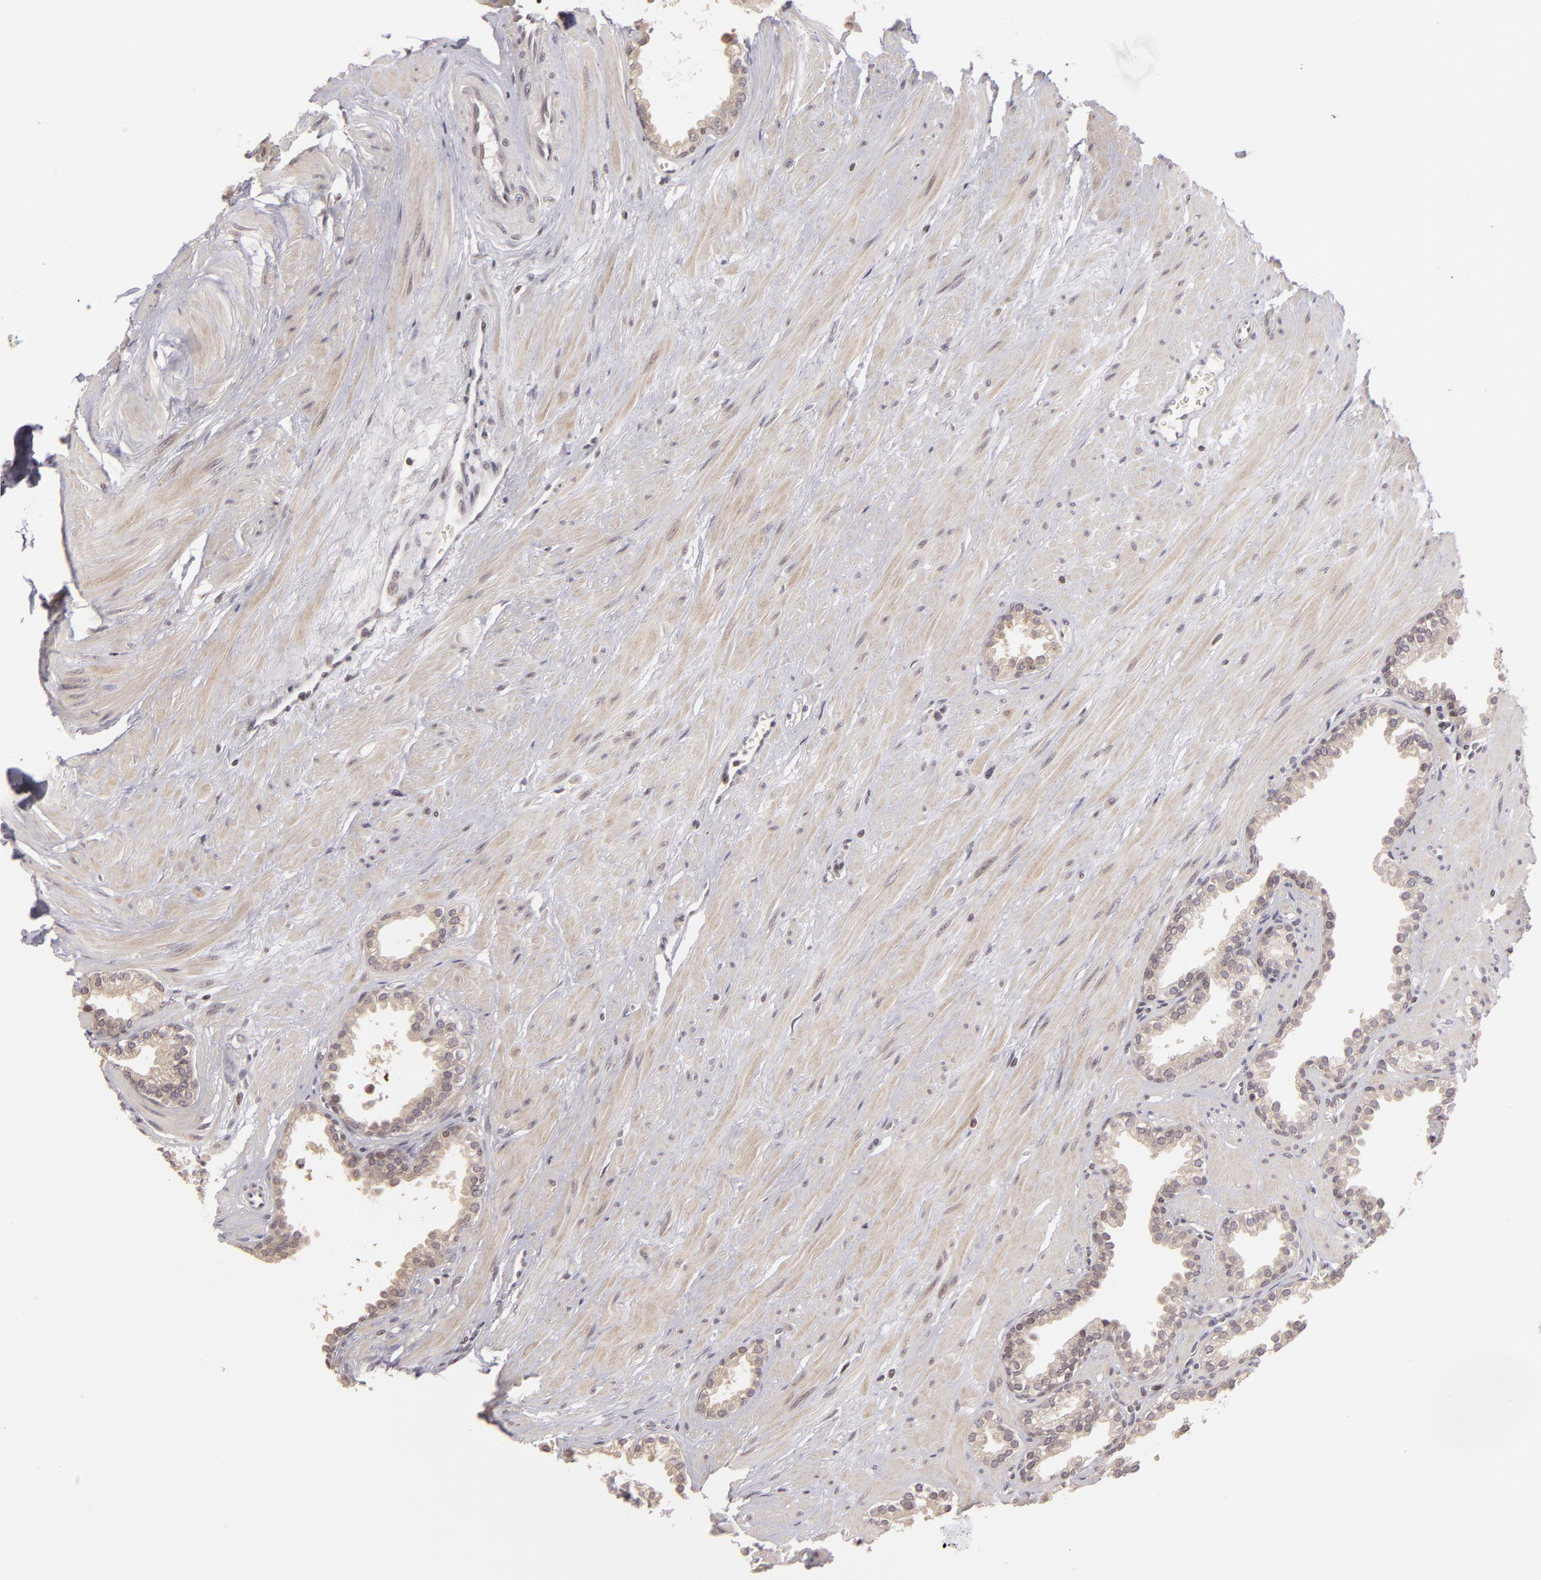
{"staining": {"intensity": "weak", "quantity": "25%-75%", "location": "nuclear"}, "tissue": "prostate", "cell_type": "Glandular cells", "image_type": "normal", "snomed": [{"axis": "morphology", "description": "Normal tissue, NOS"}, {"axis": "topography", "description": "Prostate"}], "caption": "The immunohistochemical stain highlights weak nuclear expression in glandular cells of unremarkable prostate. (Stains: DAB (3,3'-diaminobenzidine) in brown, nuclei in blue, Microscopy: brightfield microscopy at high magnification).", "gene": "AKAP6", "patient": {"sex": "male", "age": 64}}